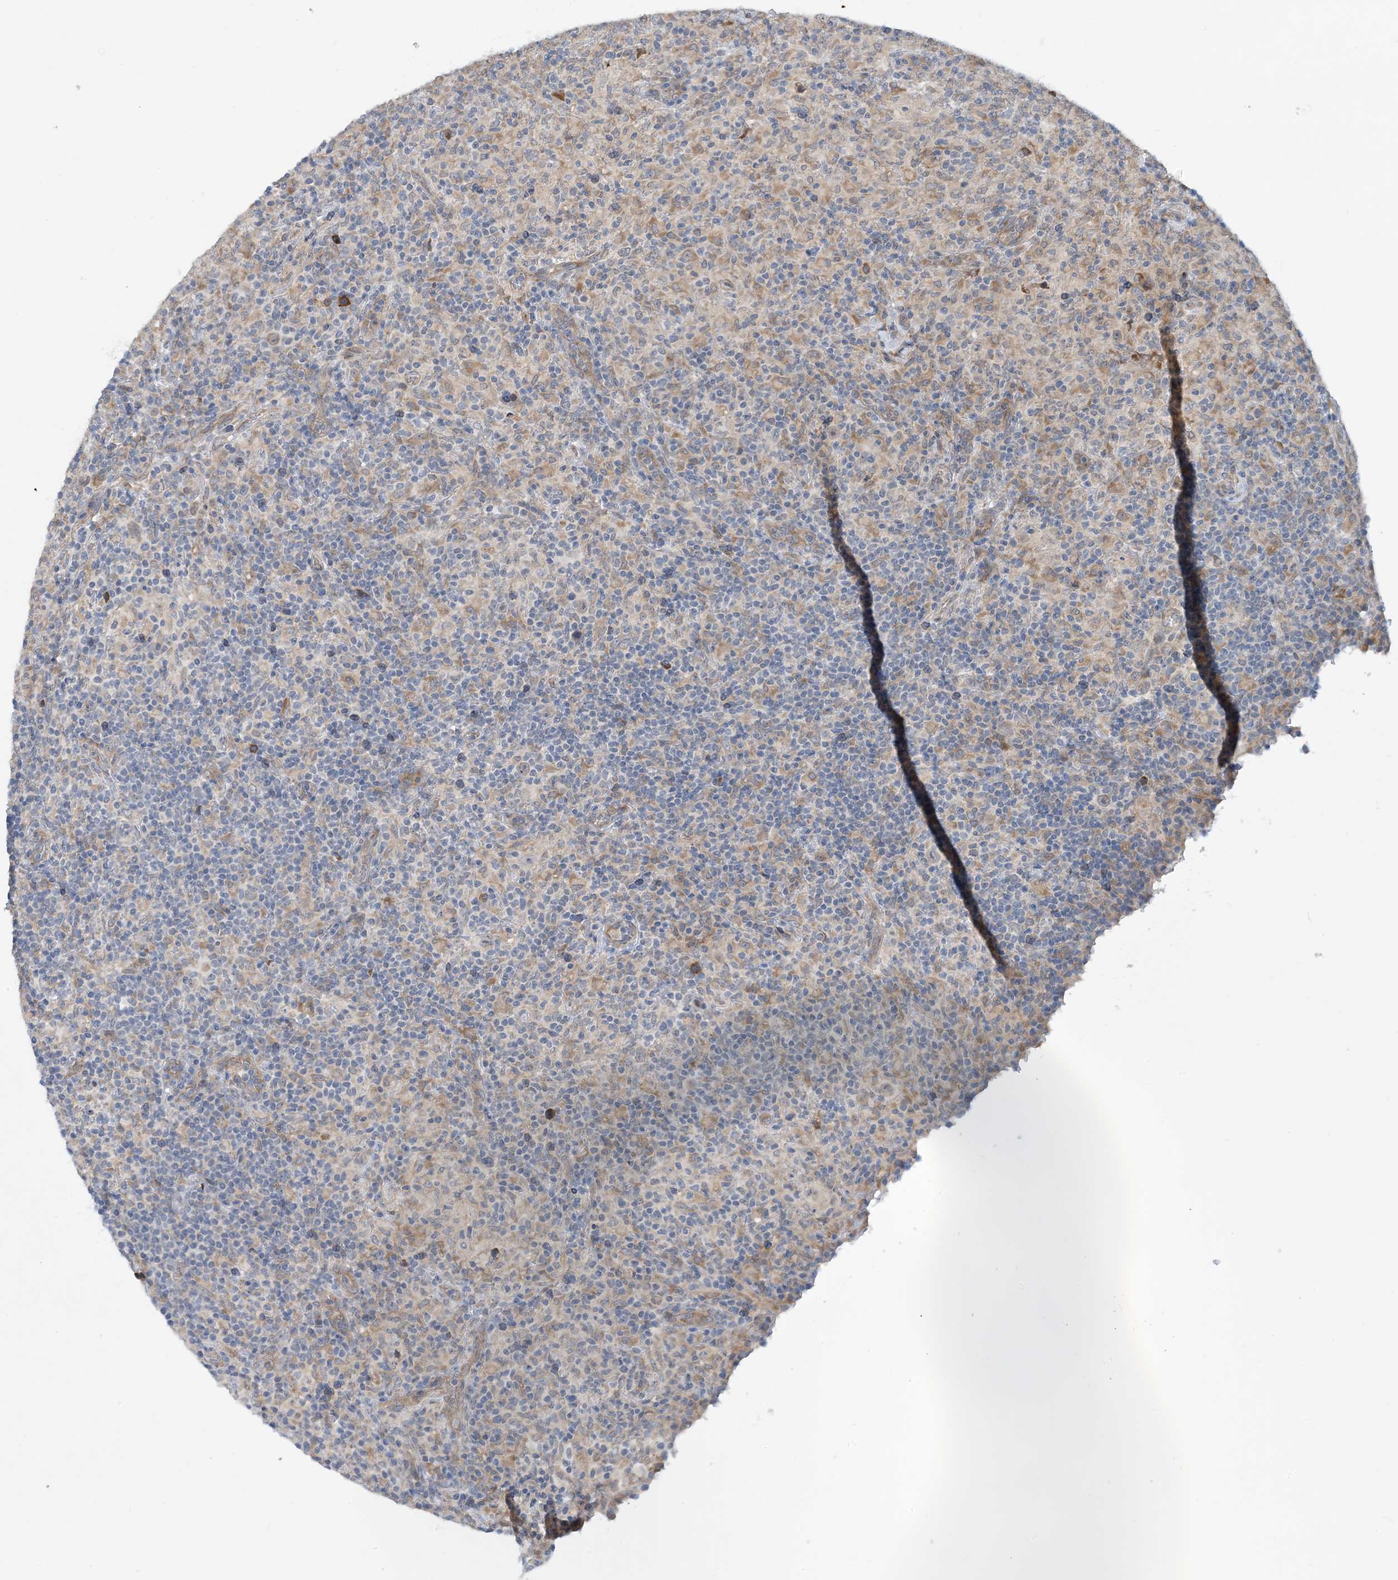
{"staining": {"intensity": "weak", "quantity": "<25%", "location": "cytoplasmic/membranous"}, "tissue": "lymphoma", "cell_type": "Tumor cells", "image_type": "cancer", "snomed": [{"axis": "morphology", "description": "Hodgkin's disease, NOS"}, {"axis": "topography", "description": "Lymph node"}], "caption": "A photomicrograph of lymphoma stained for a protein demonstrates no brown staining in tumor cells. (Stains: DAB immunohistochemistry (IHC) with hematoxylin counter stain, Microscopy: brightfield microscopy at high magnification).", "gene": "PHOSPHO2", "patient": {"sex": "male", "age": 70}}